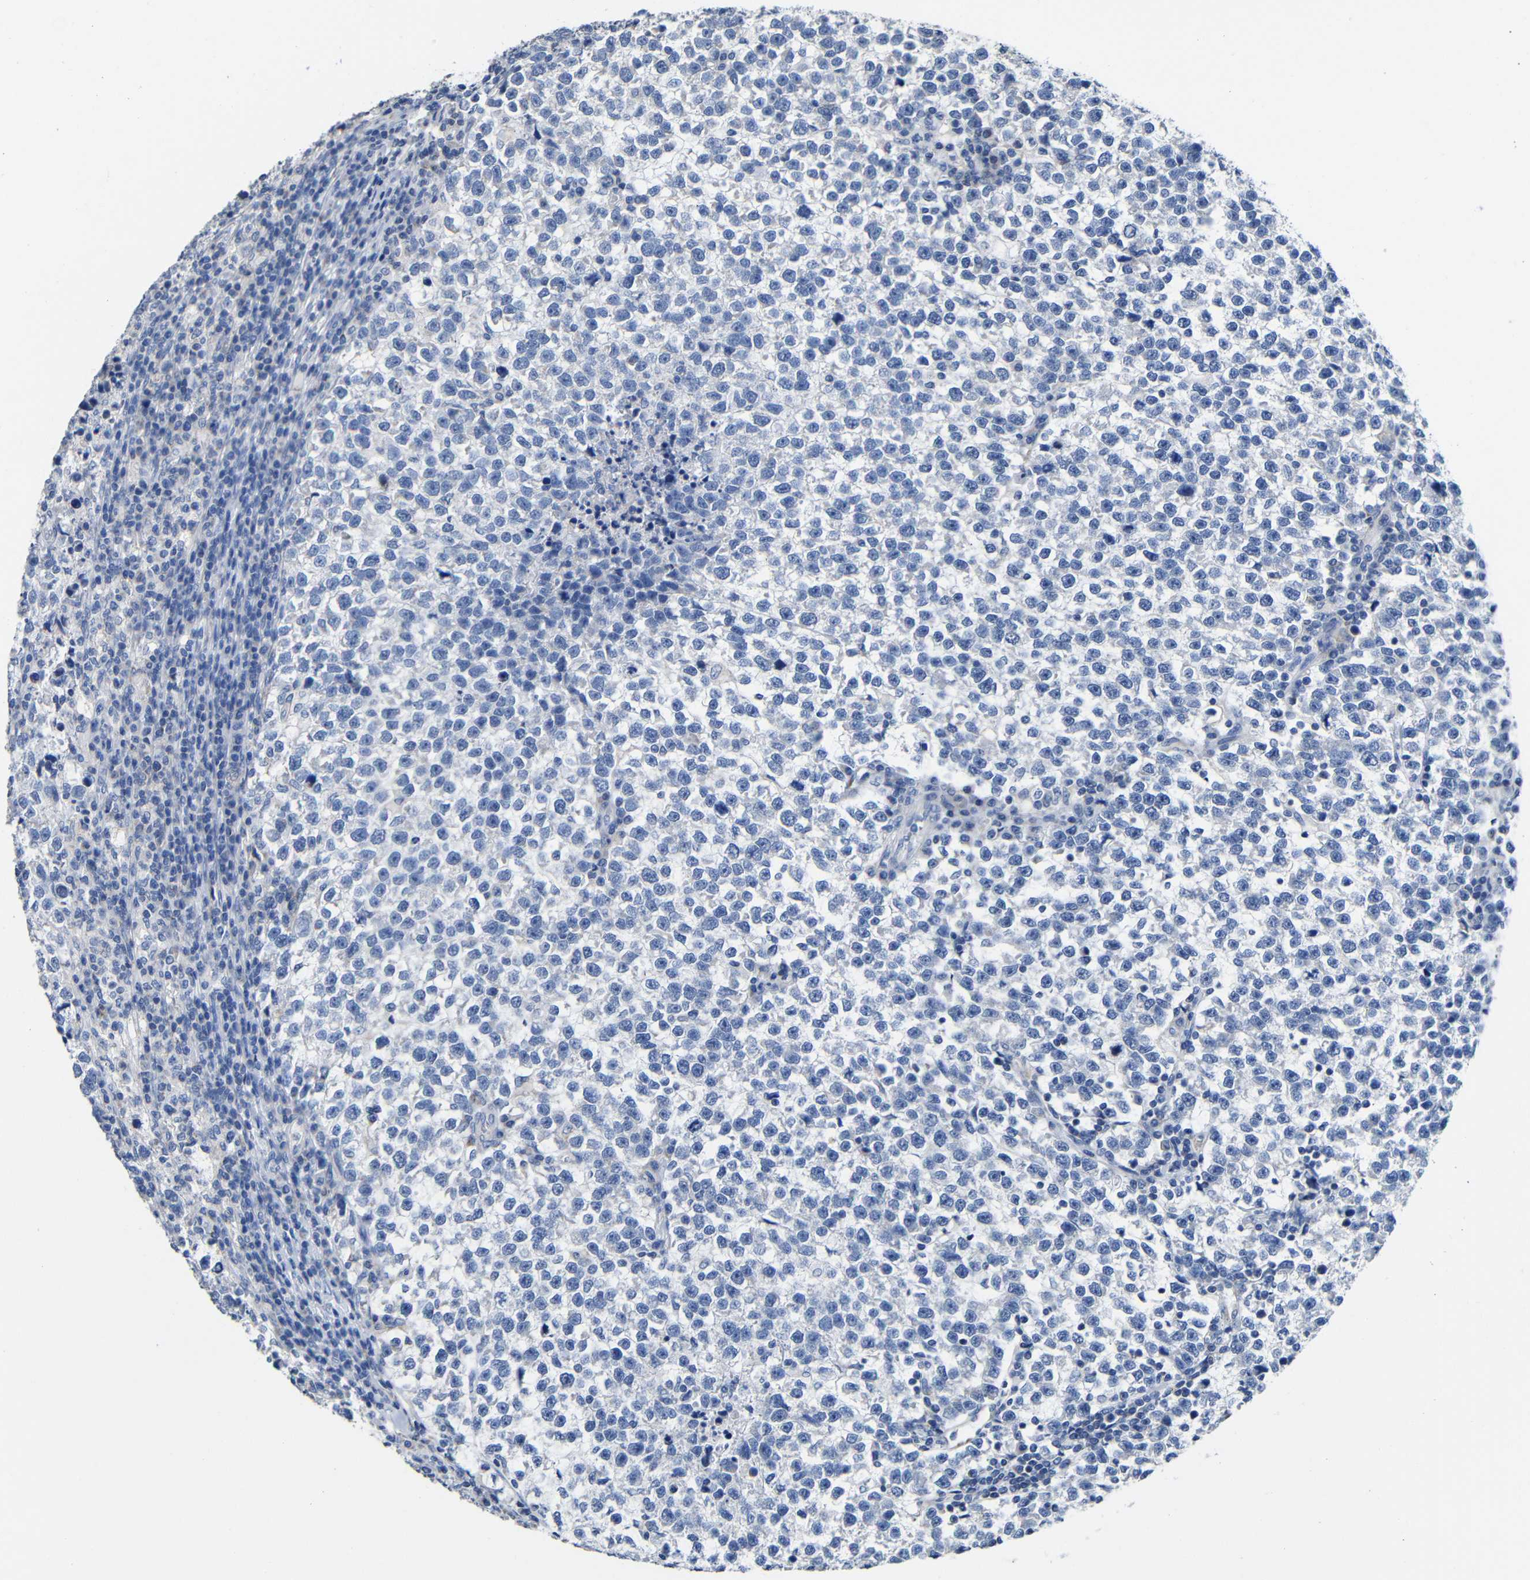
{"staining": {"intensity": "negative", "quantity": "none", "location": "none"}, "tissue": "testis cancer", "cell_type": "Tumor cells", "image_type": "cancer", "snomed": [{"axis": "morphology", "description": "Normal tissue, NOS"}, {"axis": "morphology", "description": "Seminoma, NOS"}, {"axis": "topography", "description": "Testis"}], "caption": "Photomicrograph shows no significant protein staining in tumor cells of seminoma (testis). The staining was performed using DAB (3,3'-diaminobenzidine) to visualize the protein expression in brown, while the nuclei were stained in blue with hematoxylin (Magnification: 20x).", "gene": "MAOA", "patient": {"sex": "male", "age": 43}}